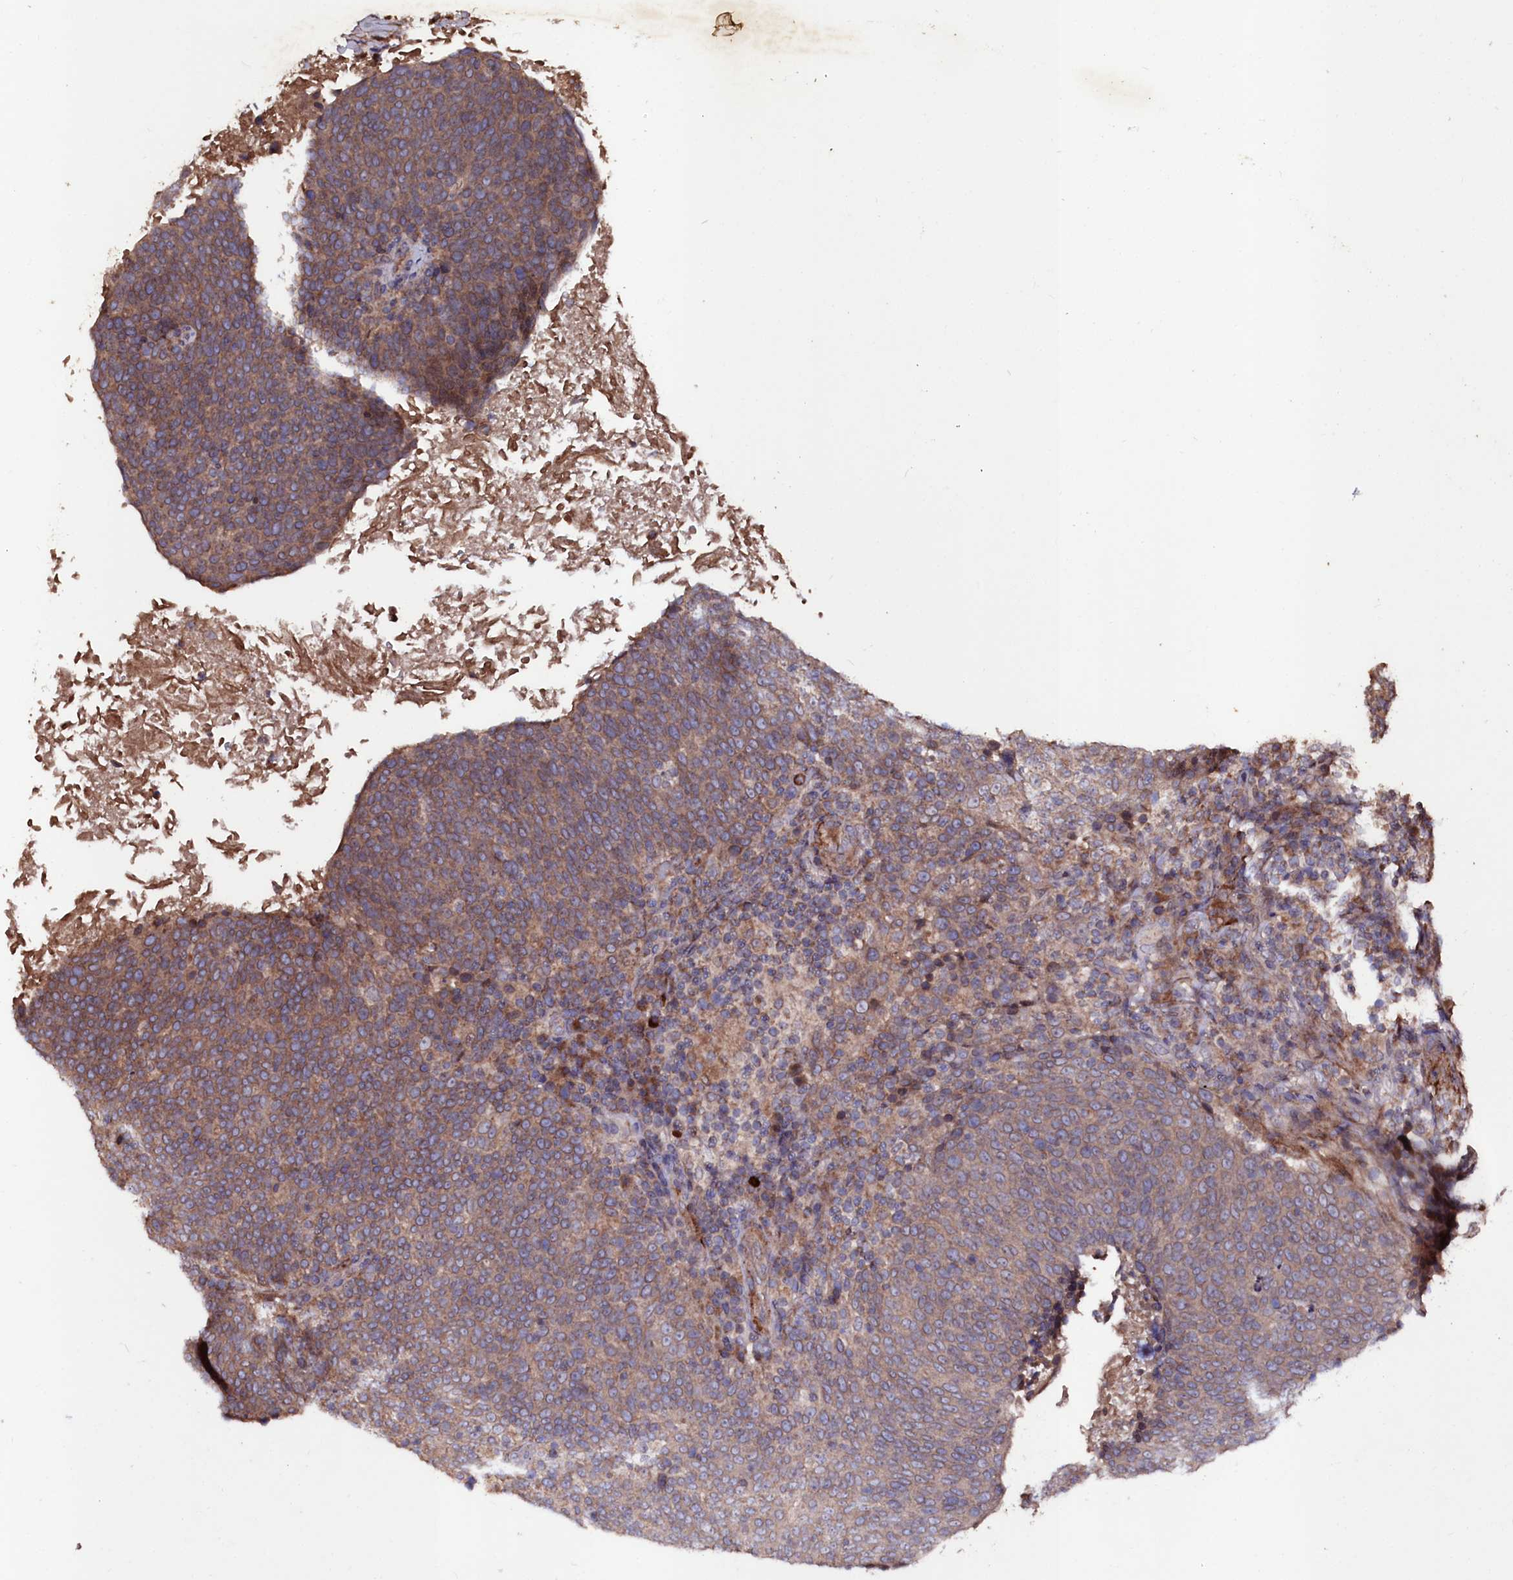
{"staining": {"intensity": "moderate", "quantity": ">75%", "location": "cytoplasmic/membranous"}, "tissue": "head and neck cancer", "cell_type": "Tumor cells", "image_type": "cancer", "snomed": [{"axis": "morphology", "description": "Squamous cell carcinoma, NOS"}, {"axis": "morphology", "description": "Squamous cell carcinoma, metastatic, NOS"}, {"axis": "topography", "description": "Lymph node"}, {"axis": "topography", "description": "Head-Neck"}], "caption": "Protein expression by immunohistochemistry reveals moderate cytoplasmic/membranous expression in approximately >75% of tumor cells in head and neck cancer. The protein of interest is shown in brown color, while the nuclei are stained blue.", "gene": "MYO1H", "patient": {"sex": "male", "age": 62}}